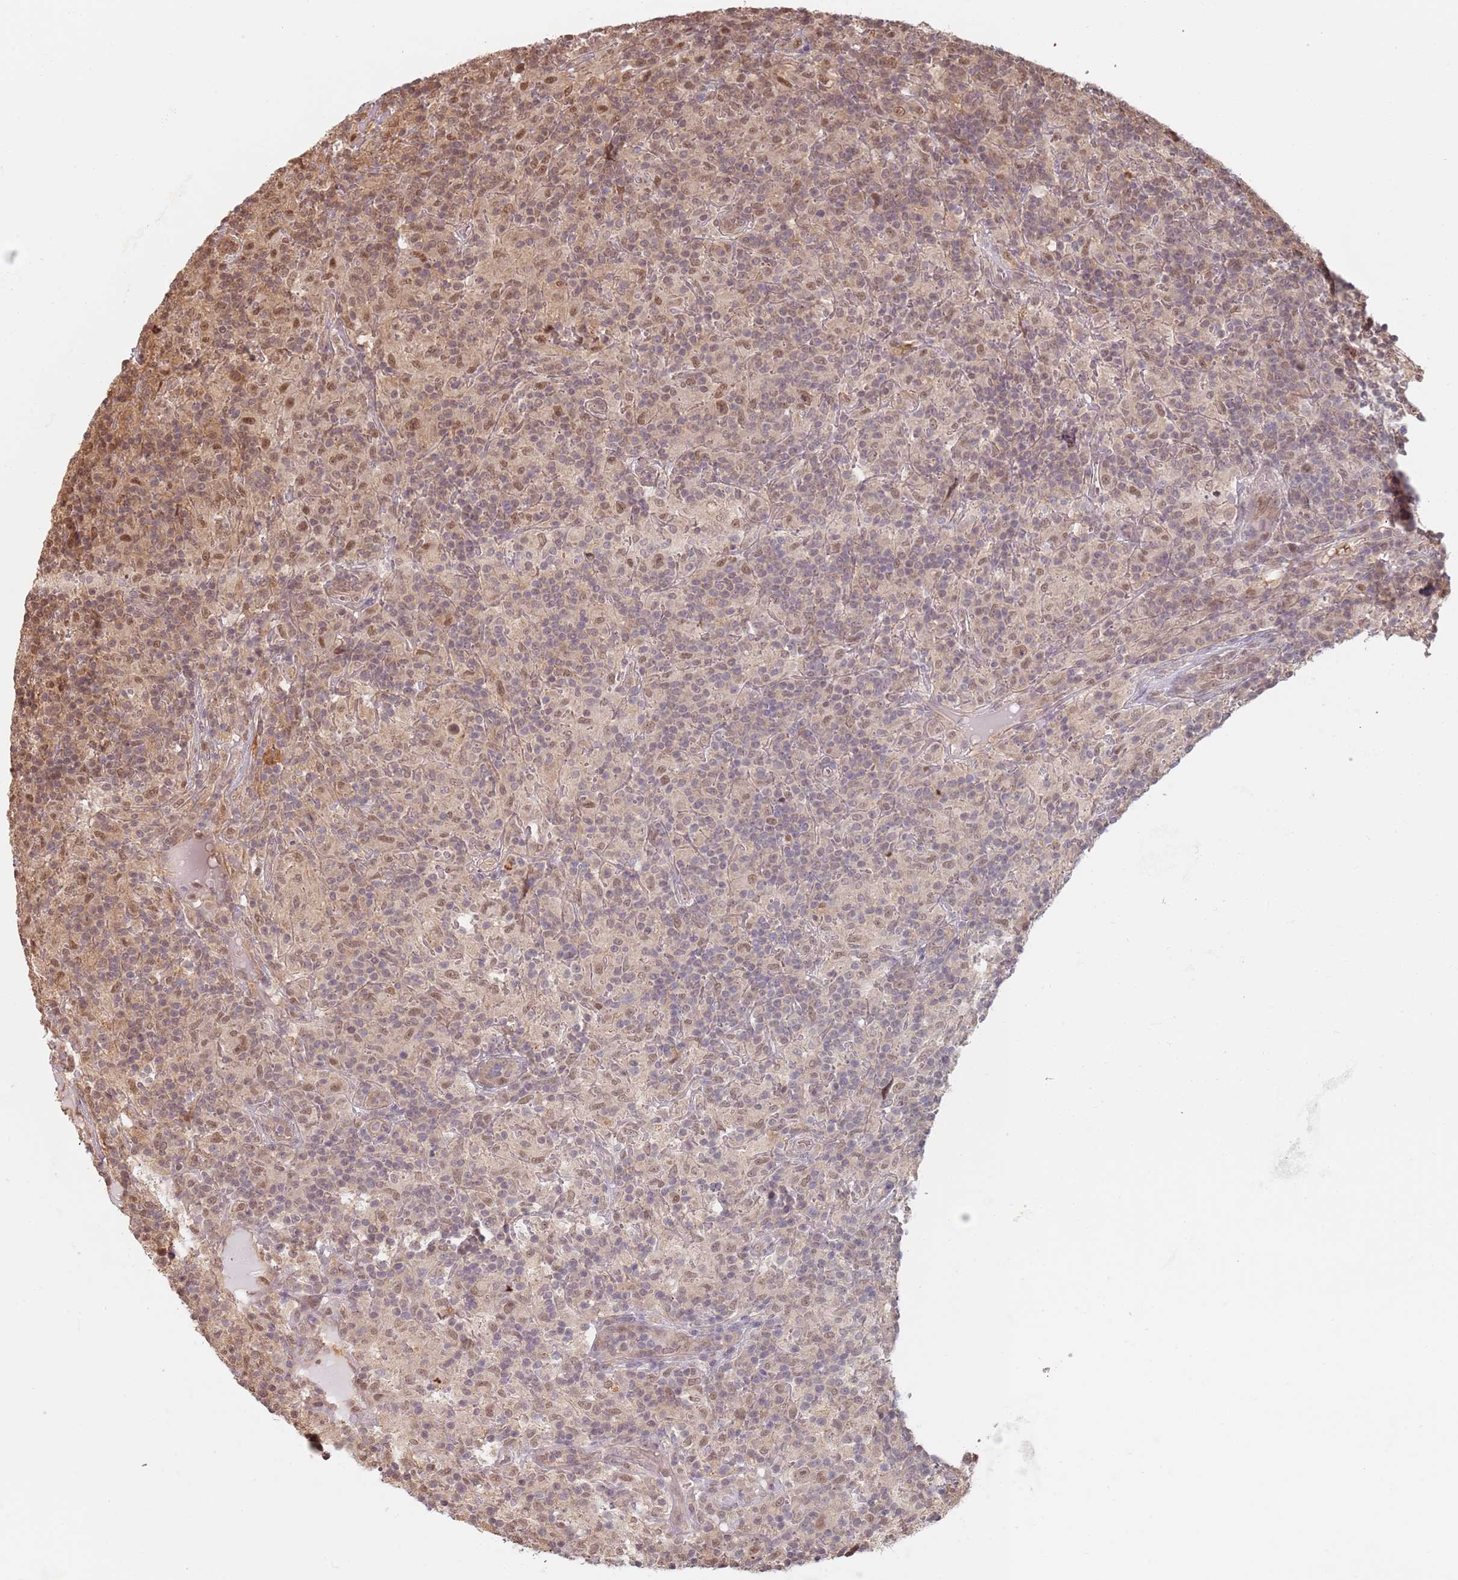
{"staining": {"intensity": "moderate", "quantity": ">75%", "location": "nuclear"}, "tissue": "lymphoma", "cell_type": "Tumor cells", "image_type": "cancer", "snomed": [{"axis": "morphology", "description": "Hodgkin's disease, NOS"}, {"axis": "topography", "description": "Lymph node"}], "caption": "An IHC photomicrograph of neoplastic tissue is shown. Protein staining in brown shows moderate nuclear positivity in lymphoma within tumor cells.", "gene": "PLSCR5", "patient": {"sex": "male", "age": 70}}